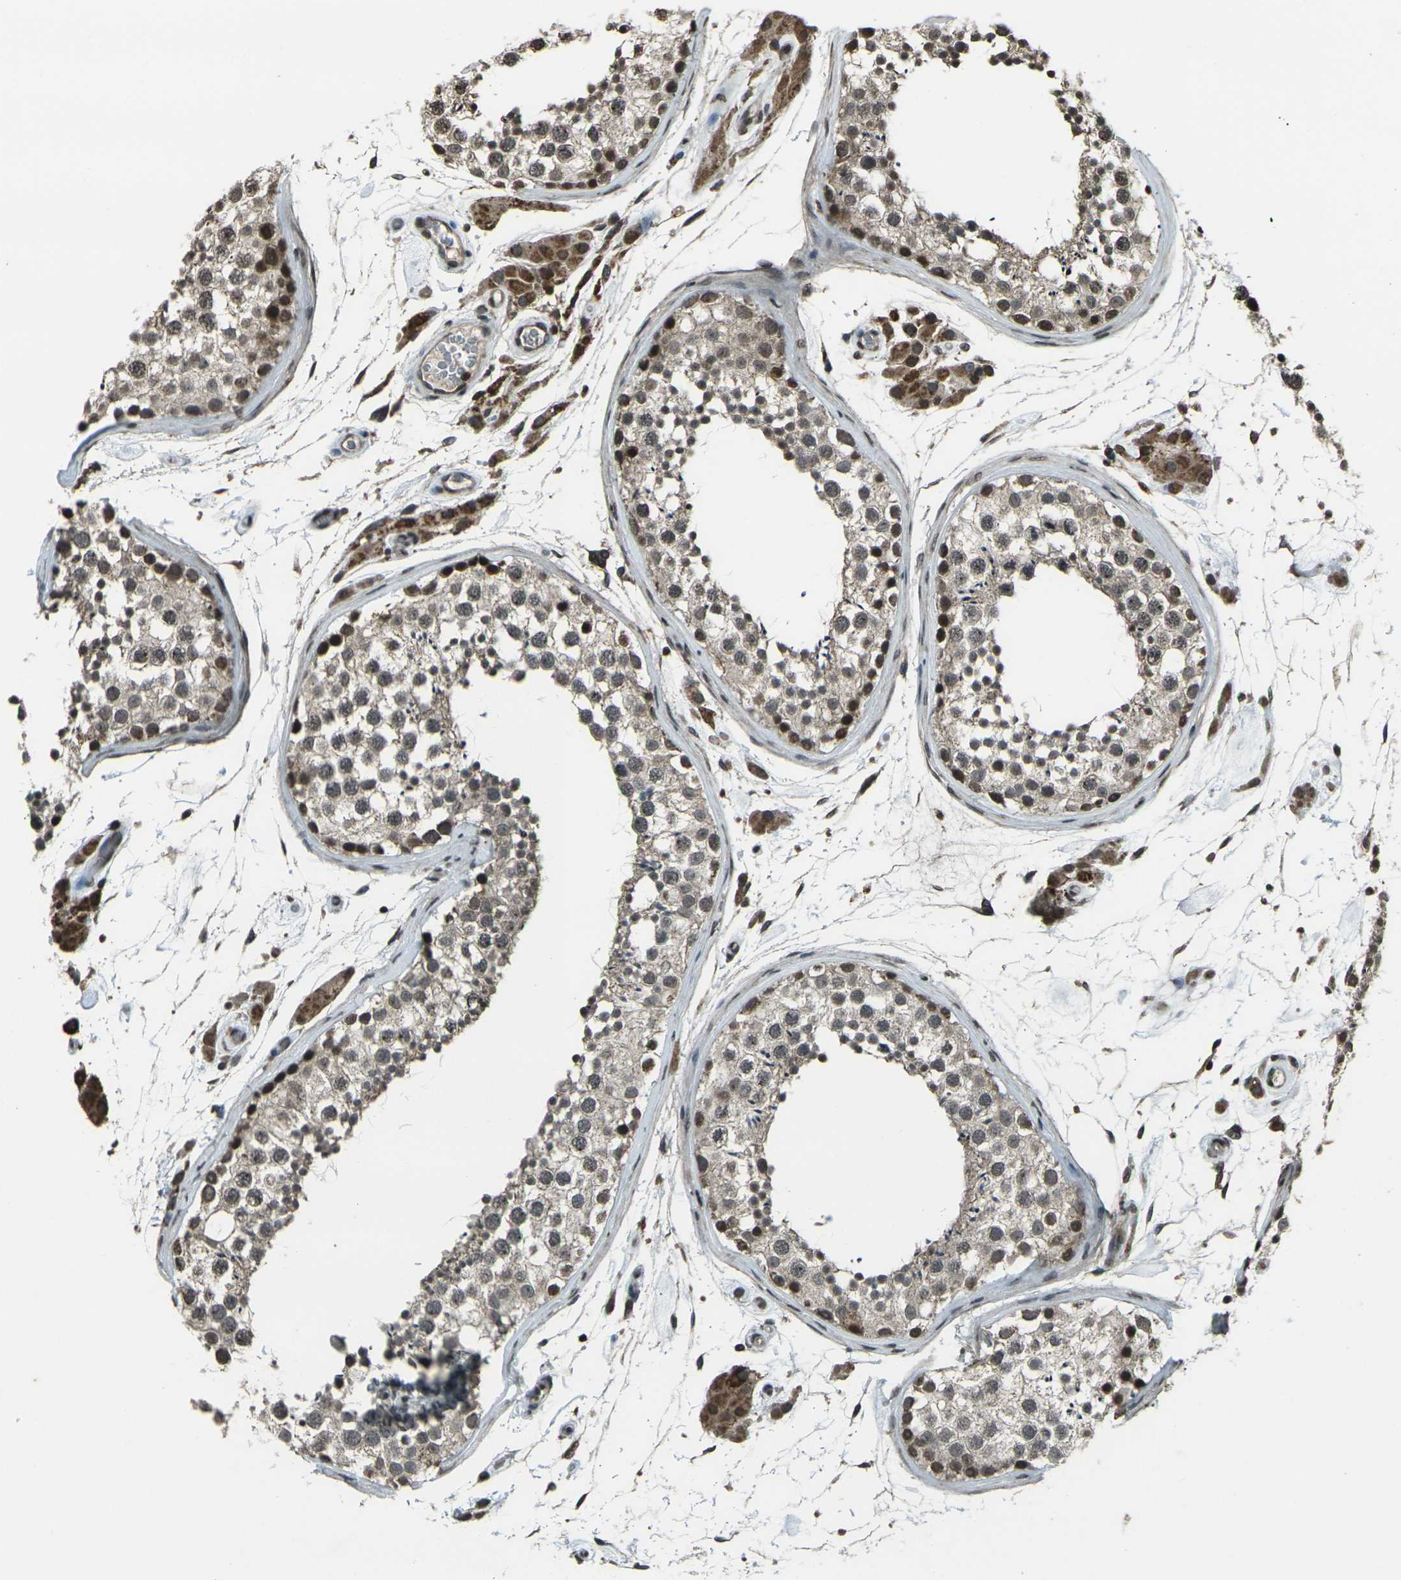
{"staining": {"intensity": "moderate", "quantity": ">75%", "location": "nuclear"}, "tissue": "testis", "cell_type": "Cells in seminiferous ducts", "image_type": "normal", "snomed": [{"axis": "morphology", "description": "Normal tissue, NOS"}, {"axis": "topography", "description": "Testis"}], "caption": "Immunohistochemistry (DAB (3,3'-diaminobenzidine)) staining of unremarkable testis shows moderate nuclear protein staining in about >75% of cells in seminiferous ducts.", "gene": "PRPF8", "patient": {"sex": "male", "age": 46}}